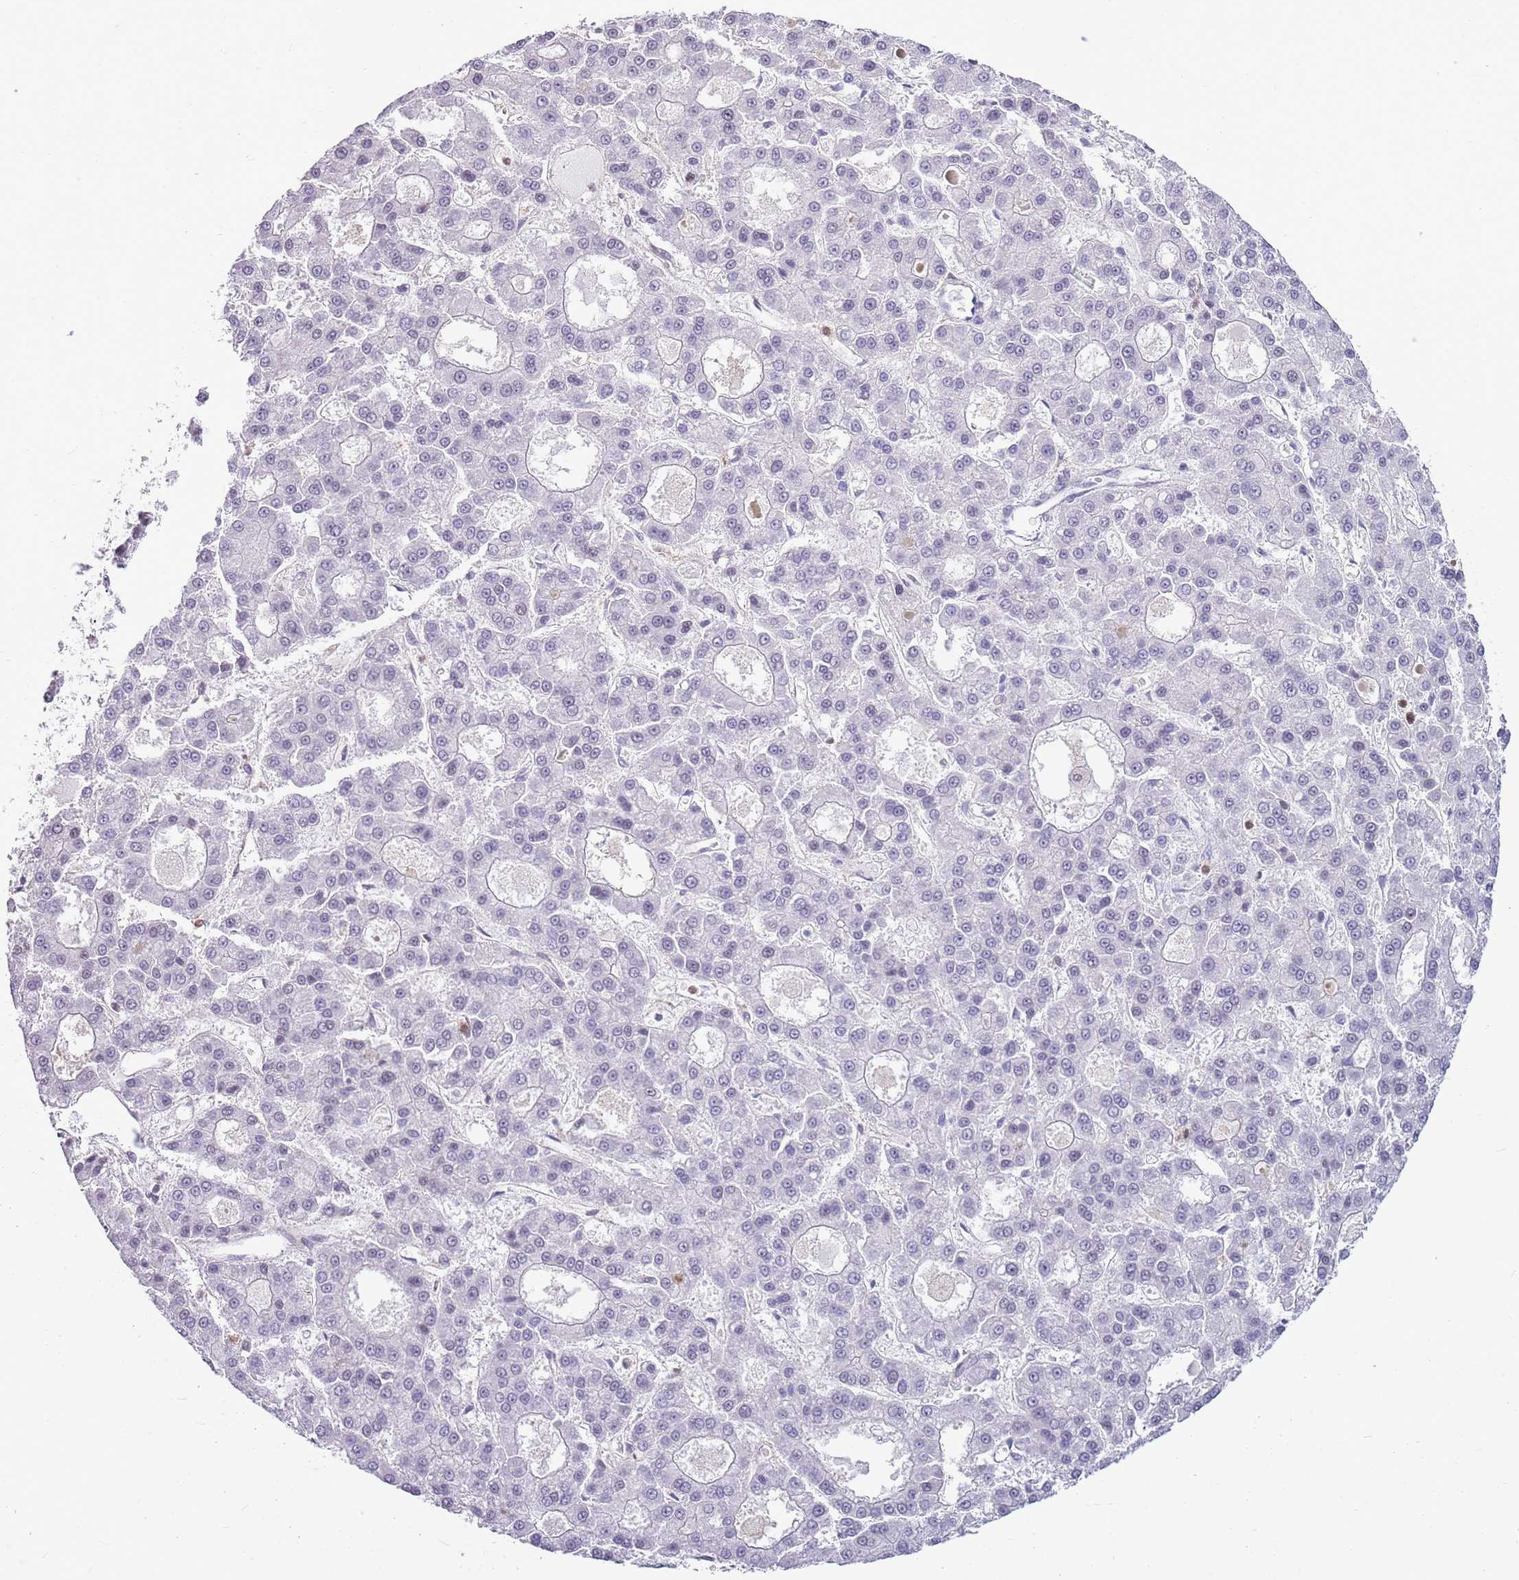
{"staining": {"intensity": "negative", "quantity": "none", "location": "none"}, "tissue": "liver cancer", "cell_type": "Tumor cells", "image_type": "cancer", "snomed": [{"axis": "morphology", "description": "Carcinoma, Hepatocellular, NOS"}, {"axis": "topography", "description": "Liver"}], "caption": "Liver hepatocellular carcinoma was stained to show a protein in brown. There is no significant positivity in tumor cells.", "gene": "DHX32", "patient": {"sex": "male", "age": 70}}